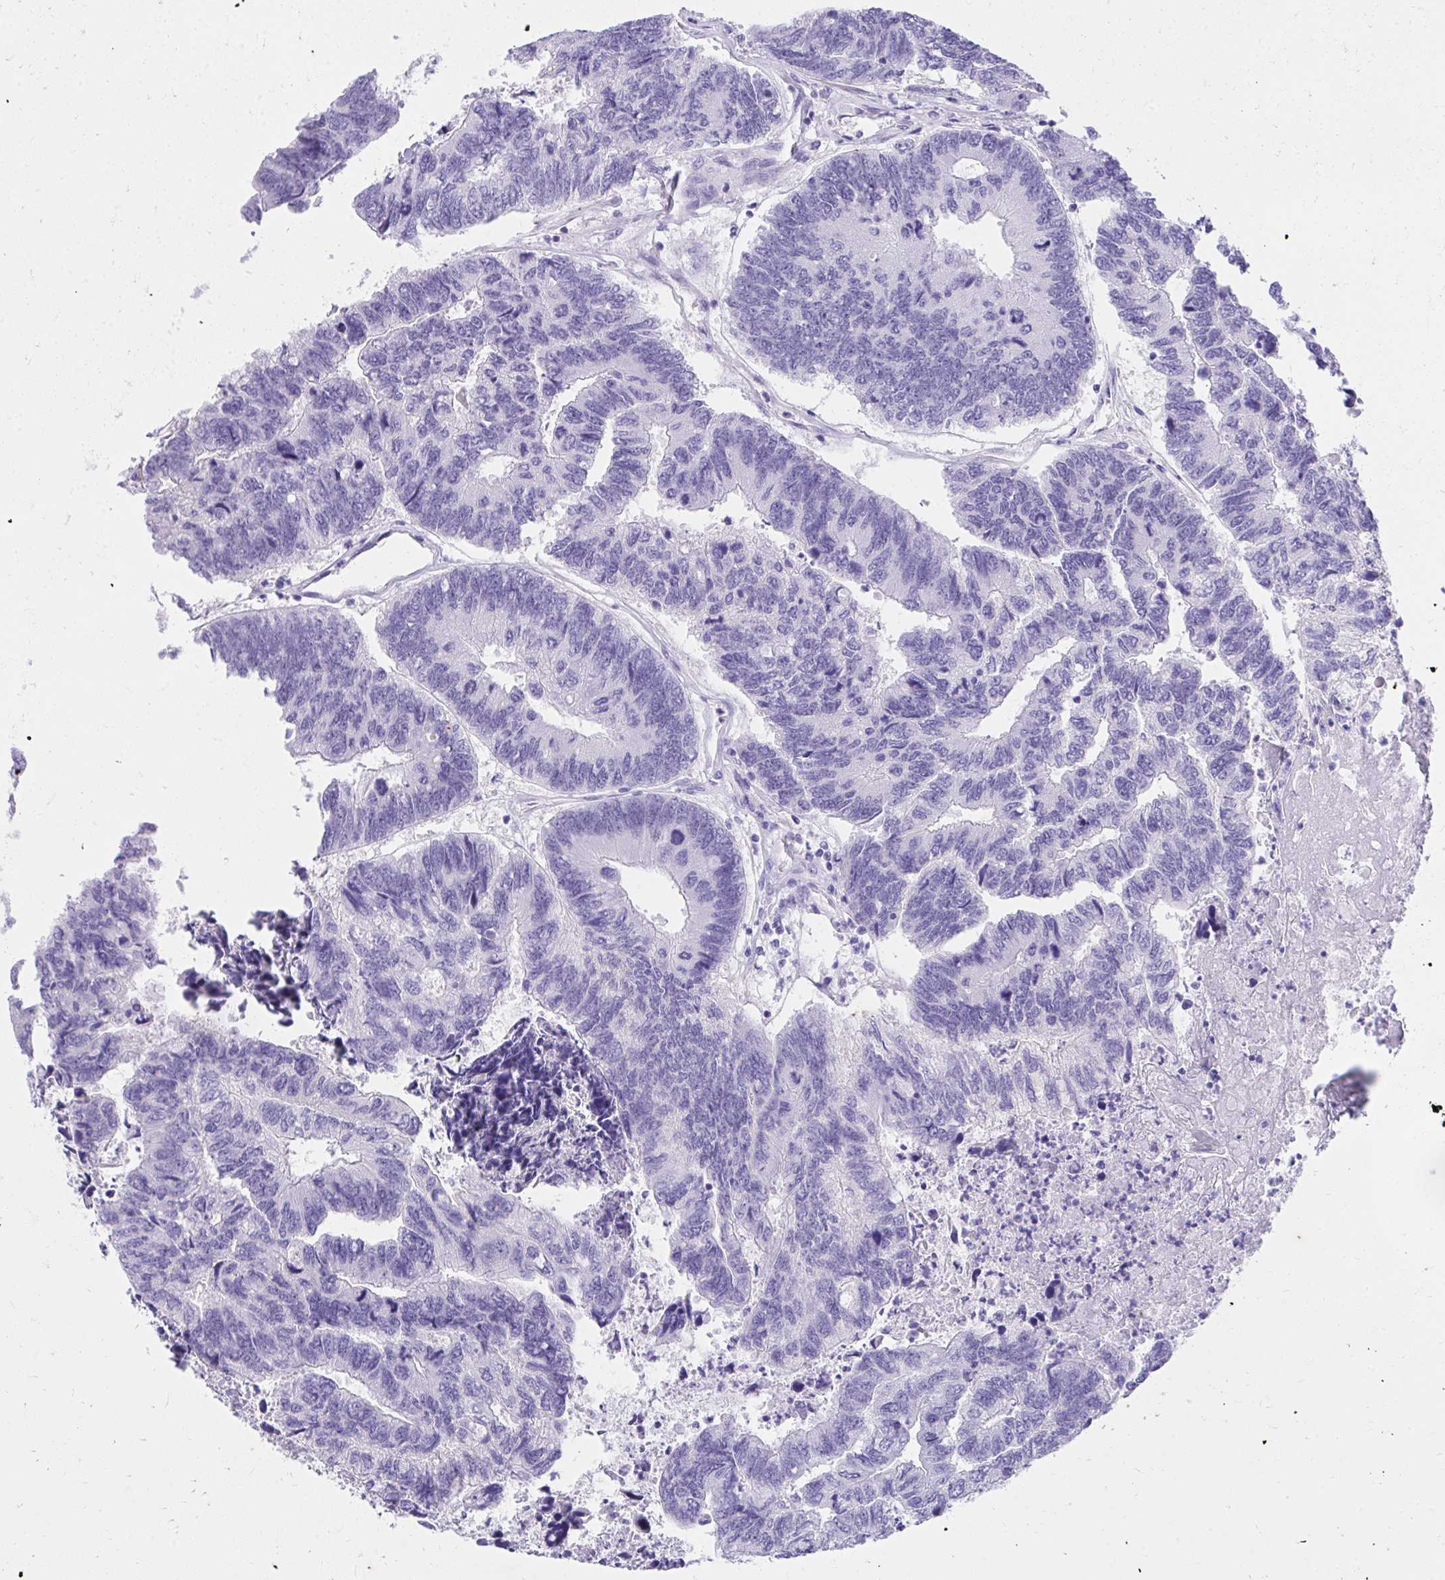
{"staining": {"intensity": "negative", "quantity": "none", "location": "none"}, "tissue": "colorectal cancer", "cell_type": "Tumor cells", "image_type": "cancer", "snomed": [{"axis": "morphology", "description": "Adenocarcinoma, NOS"}, {"axis": "topography", "description": "Colon"}], "caption": "Immunohistochemistry (IHC) image of neoplastic tissue: human colorectal adenocarcinoma stained with DAB reveals no significant protein positivity in tumor cells.", "gene": "KLK1", "patient": {"sex": "female", "age": 67}}